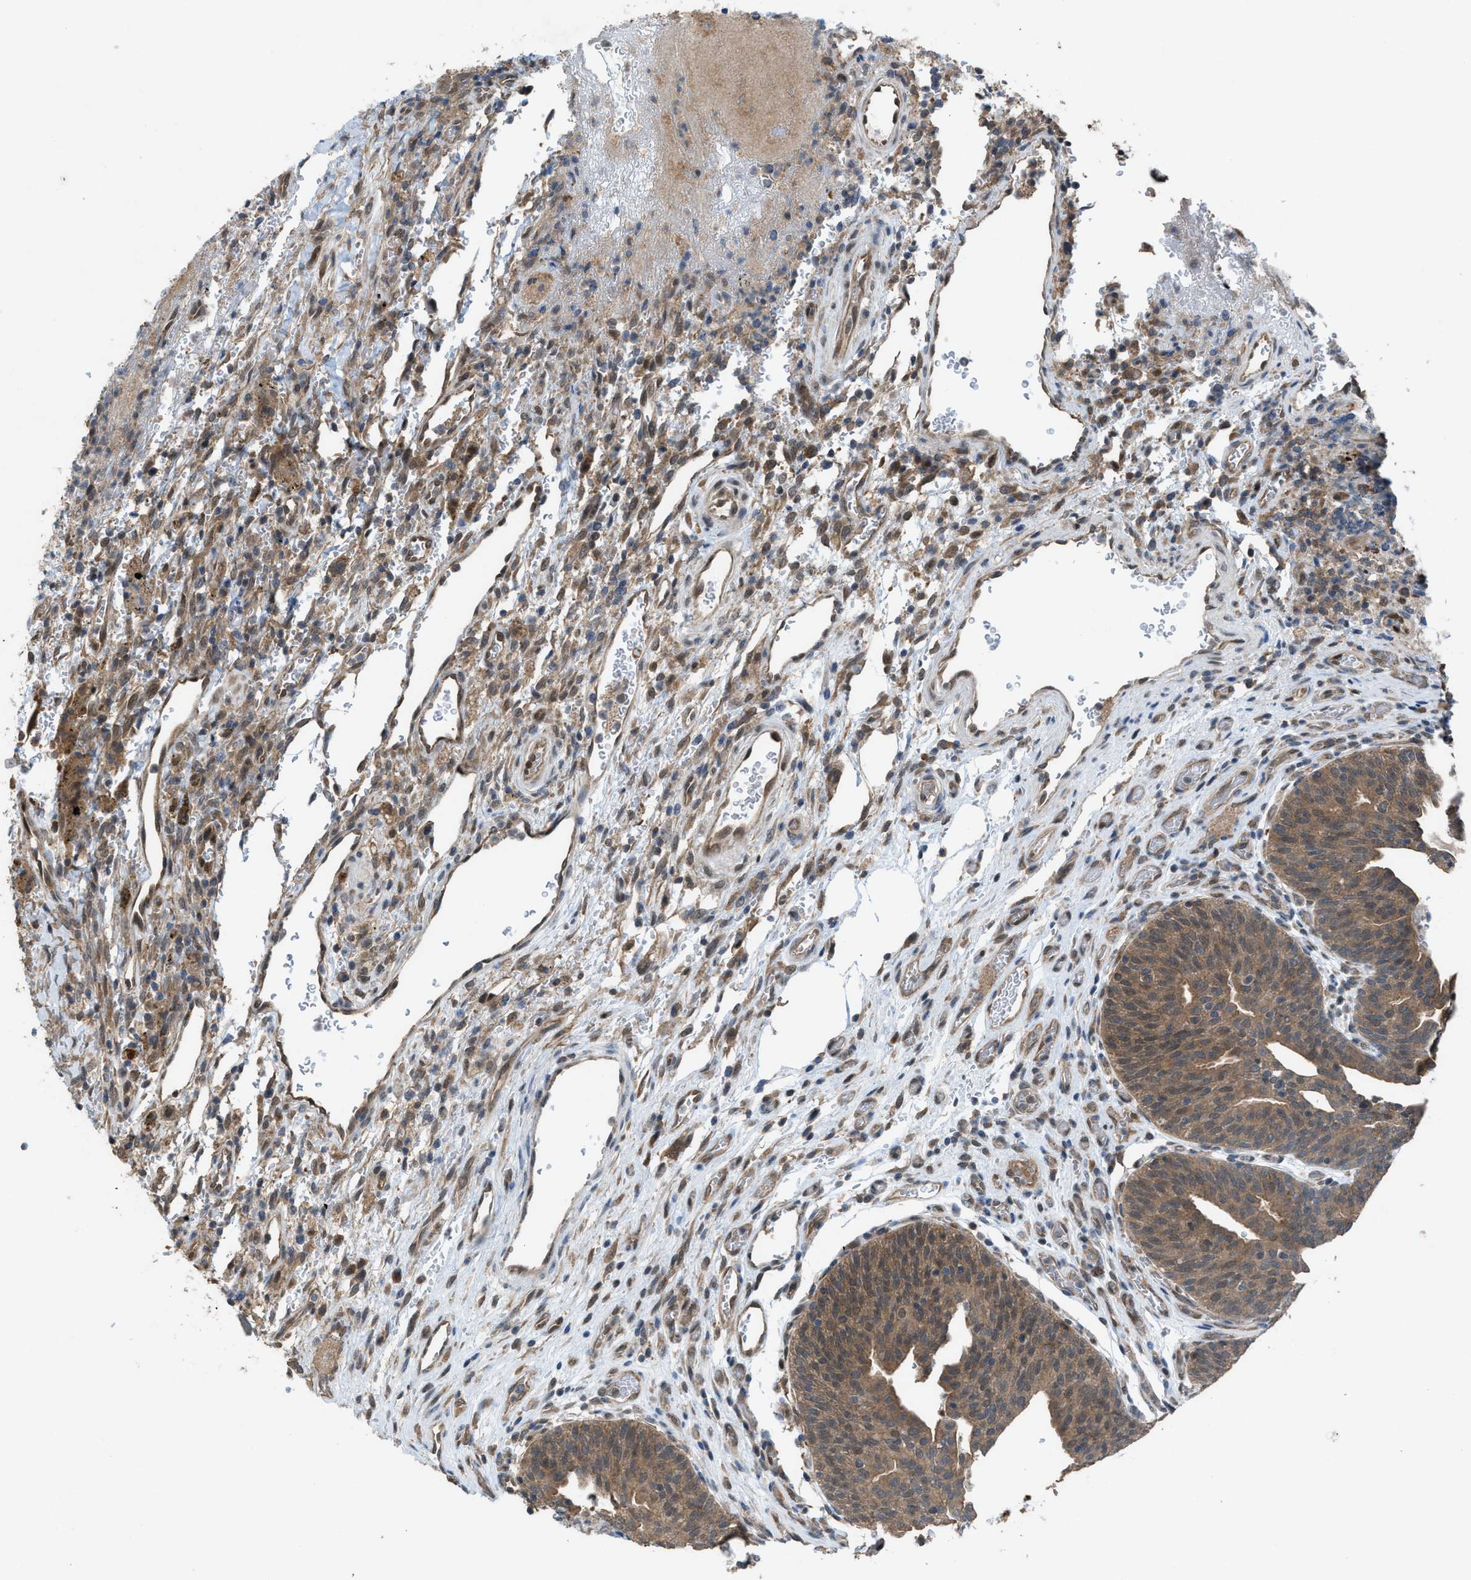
{"staining": {"intensity": "moderate", "quantity": ">75%", "location": "cytoplasmic/membranous"}, "tissue": "urothelial cancer", "cell_type": "Tumor cells", "image_type": "cancer", "snomed": [{"axis": "morphology", "description": "Urothelial carcinoma, Low grade"}, {"axis": "morphology", "description": "Urothelial carcinoma, High grade"}, {"axis": "topography", "description": "Urinary bladder"}], "caption": "Immunohistochemical staining of urothelial cancer reveals medium levels of moderate cytoplasmic/membranous protein positivity in approximately >75% of tumor cells. The staining was performed using DAB to visualize the protein expression in brown, while the nuclei were stained in blue with hematoxylin (Magnification: 20x).", "gene": "PLAA", "patient": {"sex": "male", "age": 35}}